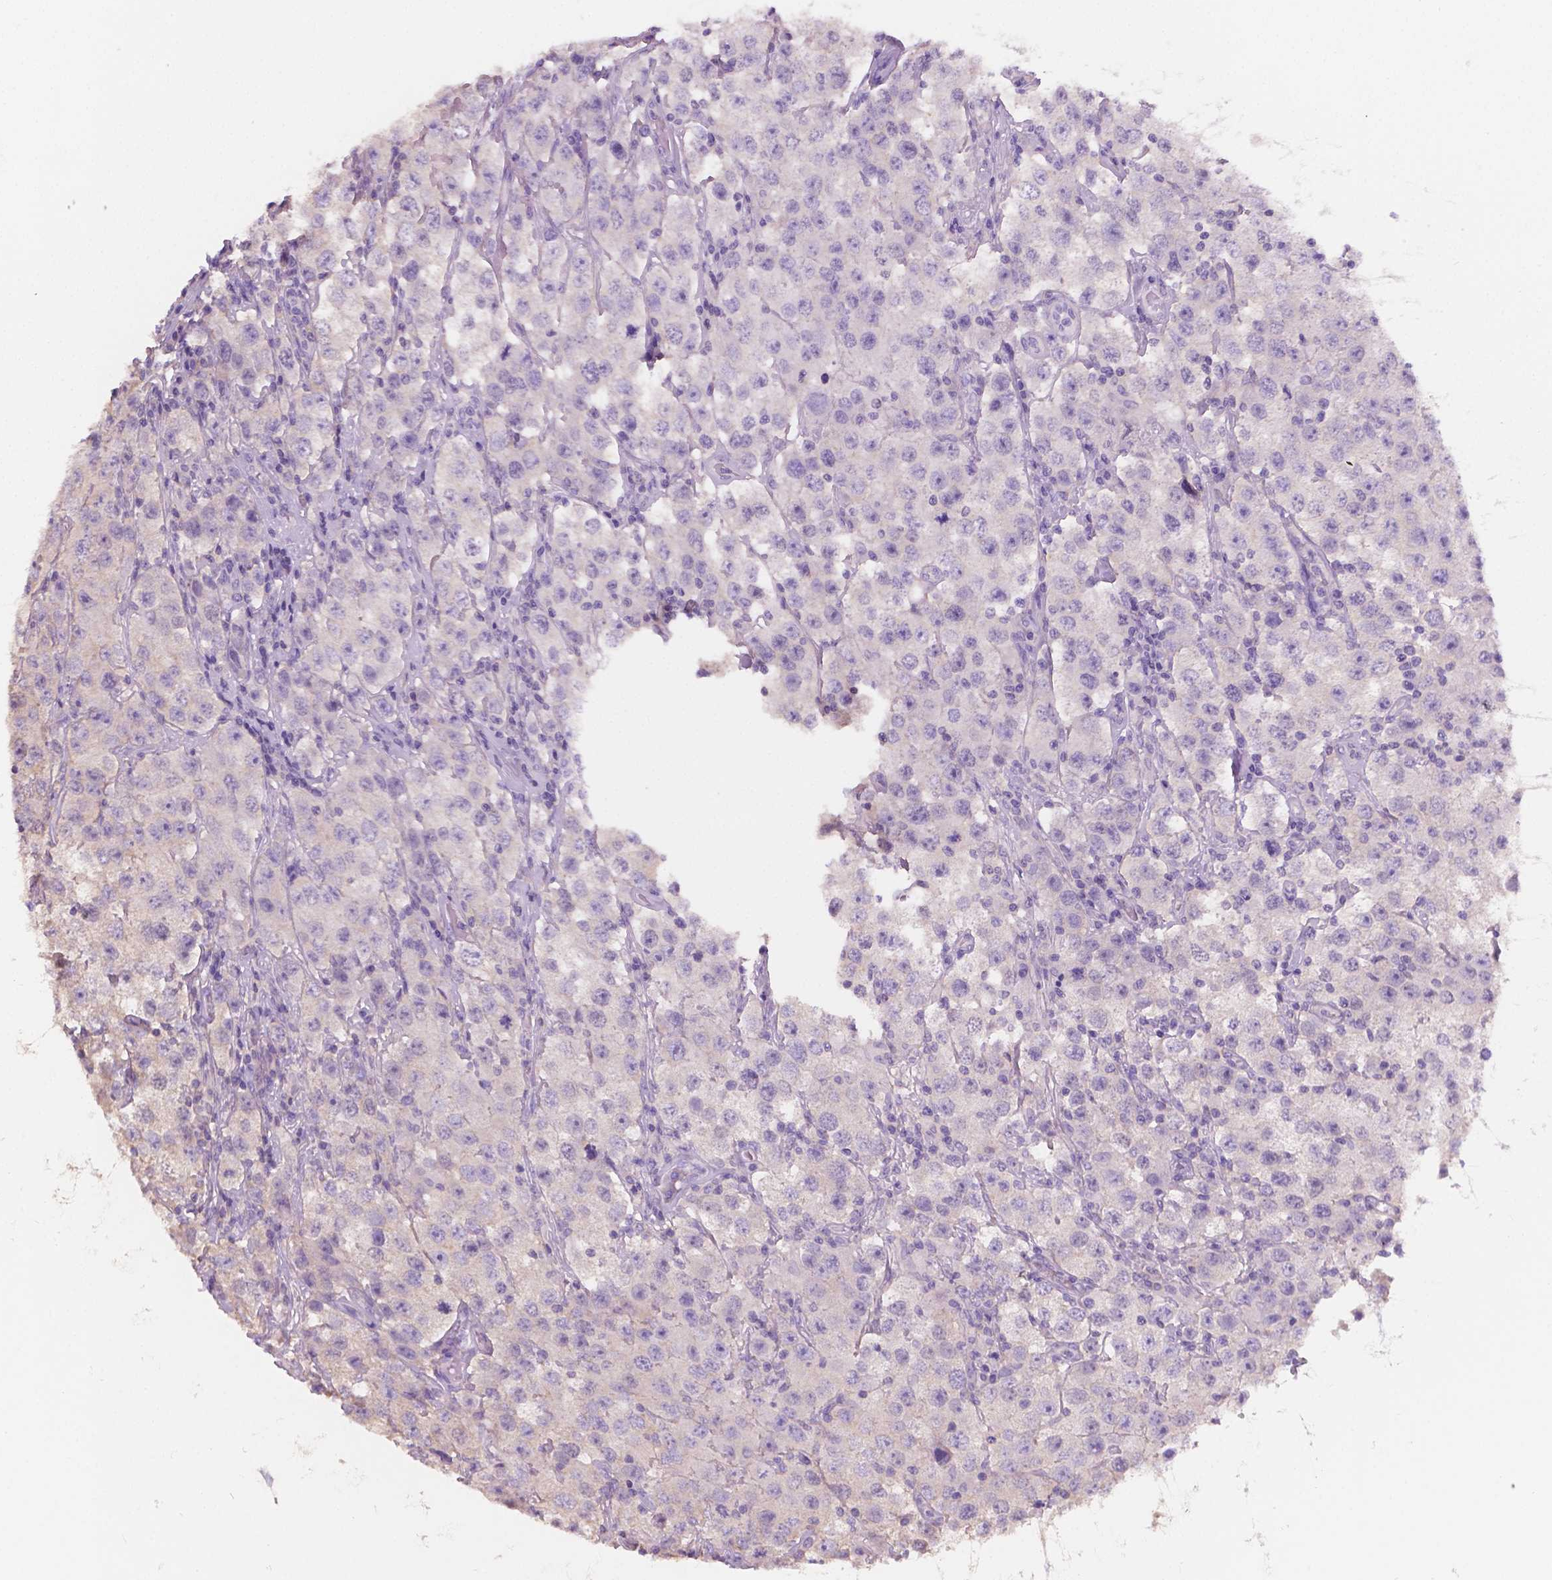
{"staining": {"intensity": "negative", "quantity": "none", "location": "none"}, "tissue": "testis cancer", "cell_type": "Tumor cells", "image_type": "cancer", "snomed": [{"axis": "morphology", "description": "Seminoma, NOS"}, {"axis": "topography", "description": "Testis"}], "caption": "Seminoma (testis) was stained to show a protein in brown. There is no significant expression in tumor cells. The staining was performed using DAB to visualize the protein expression in brown, while the nuclei were stained in blue with hematoxylin (Magnification: 20x).", "gene": "SBSN", "patient": {"sex": "male", "age": 52}}